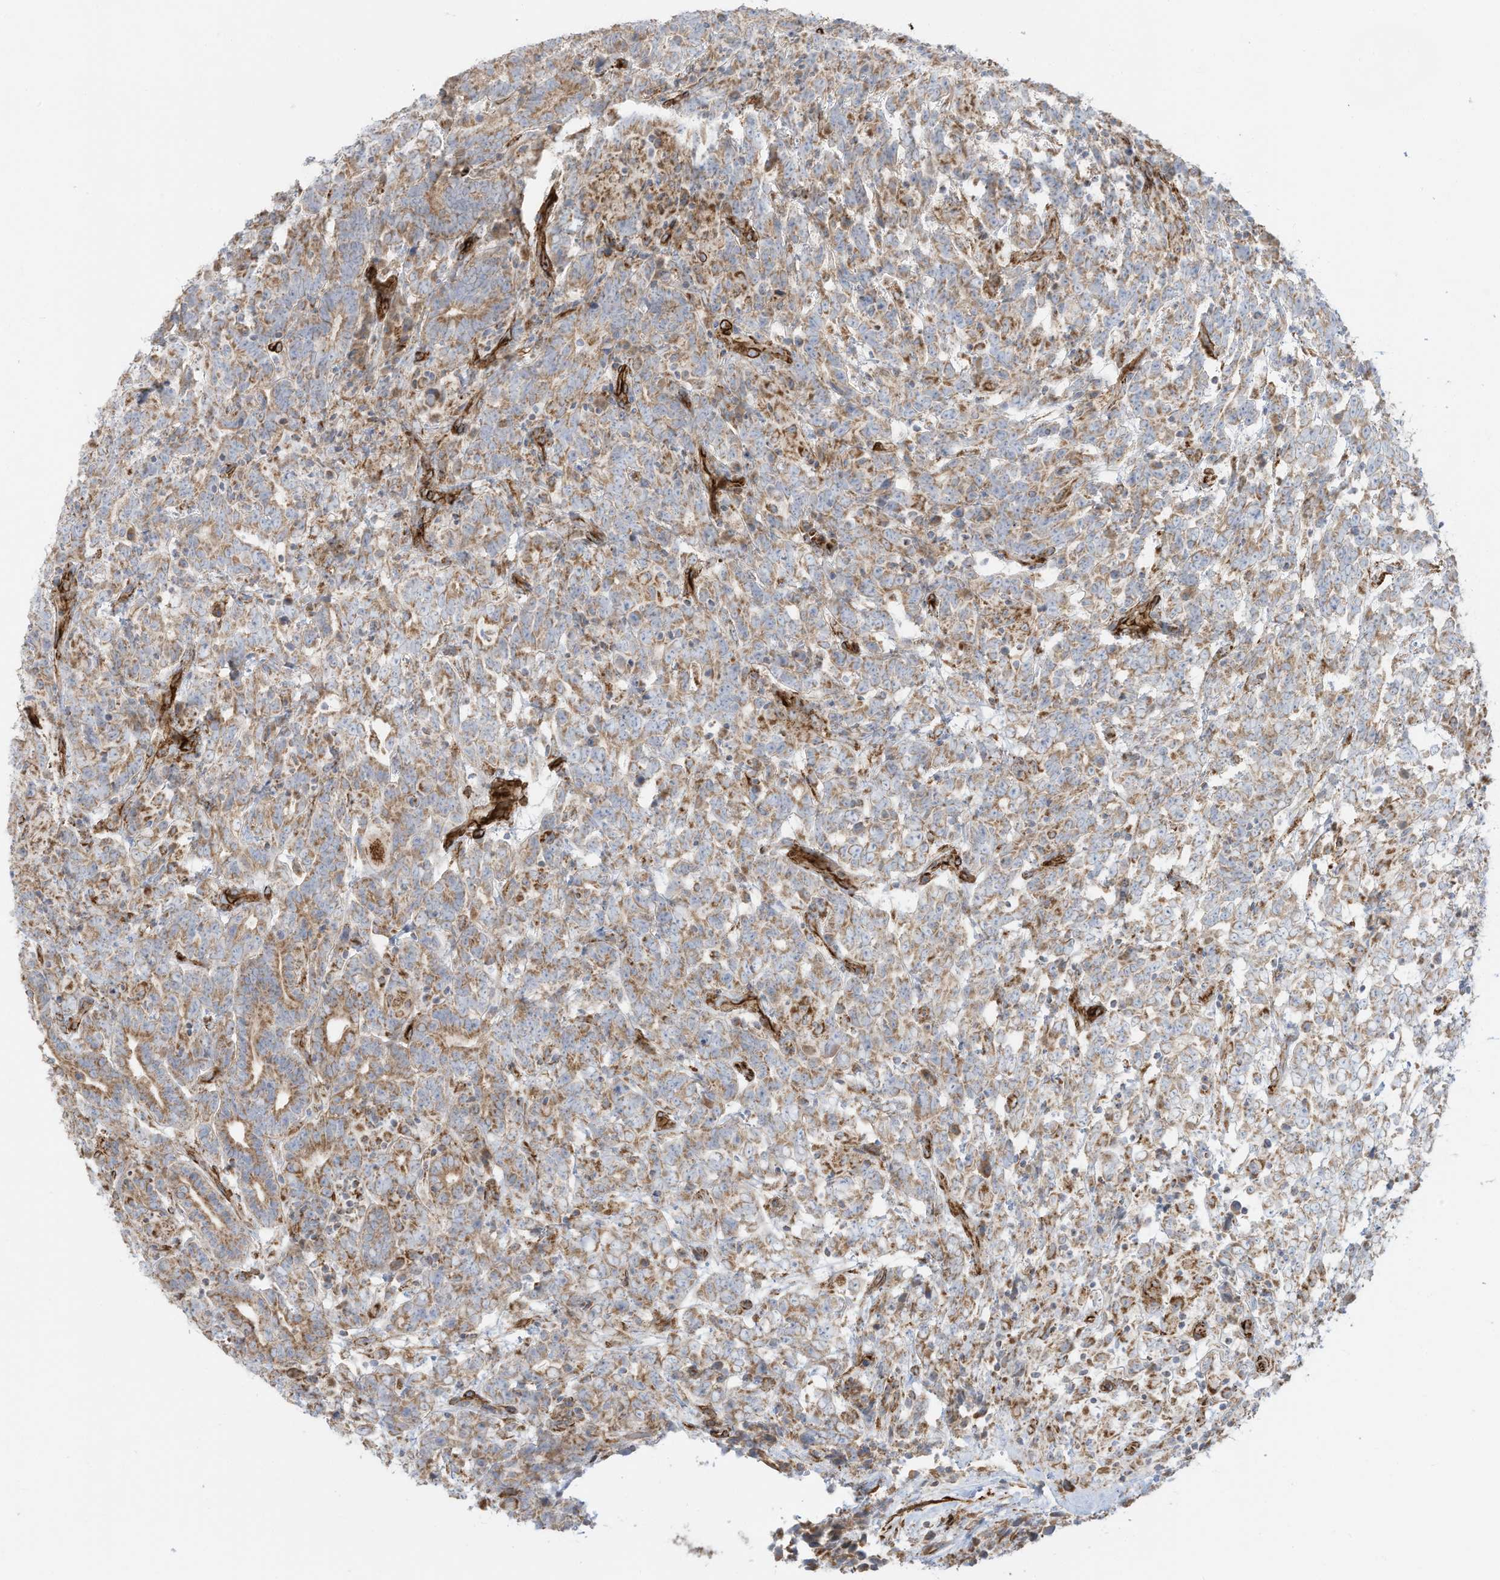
{"staining": {"intensity": "weak", "quantity": ">75%", "location": "cytoplasmic/membranous"}, "tissue": "testis cancer", "cell_type": "Tumor cells", "image_type": "cancer", "snomed": [{"axis": "morphology", "description": "Carcinoma, Embryonal, NOS"}, {"axis": "topography", "description": "Testis"}], "caption": "The histopathology image displays a brown stain indicating the presence of a protein in the cytoplasmic/membranous of tumor cells in testis cancer. Nuclei are stained in blue.", "gene": "ABCB7", "patient": {"sex": "male", "age": 26}}